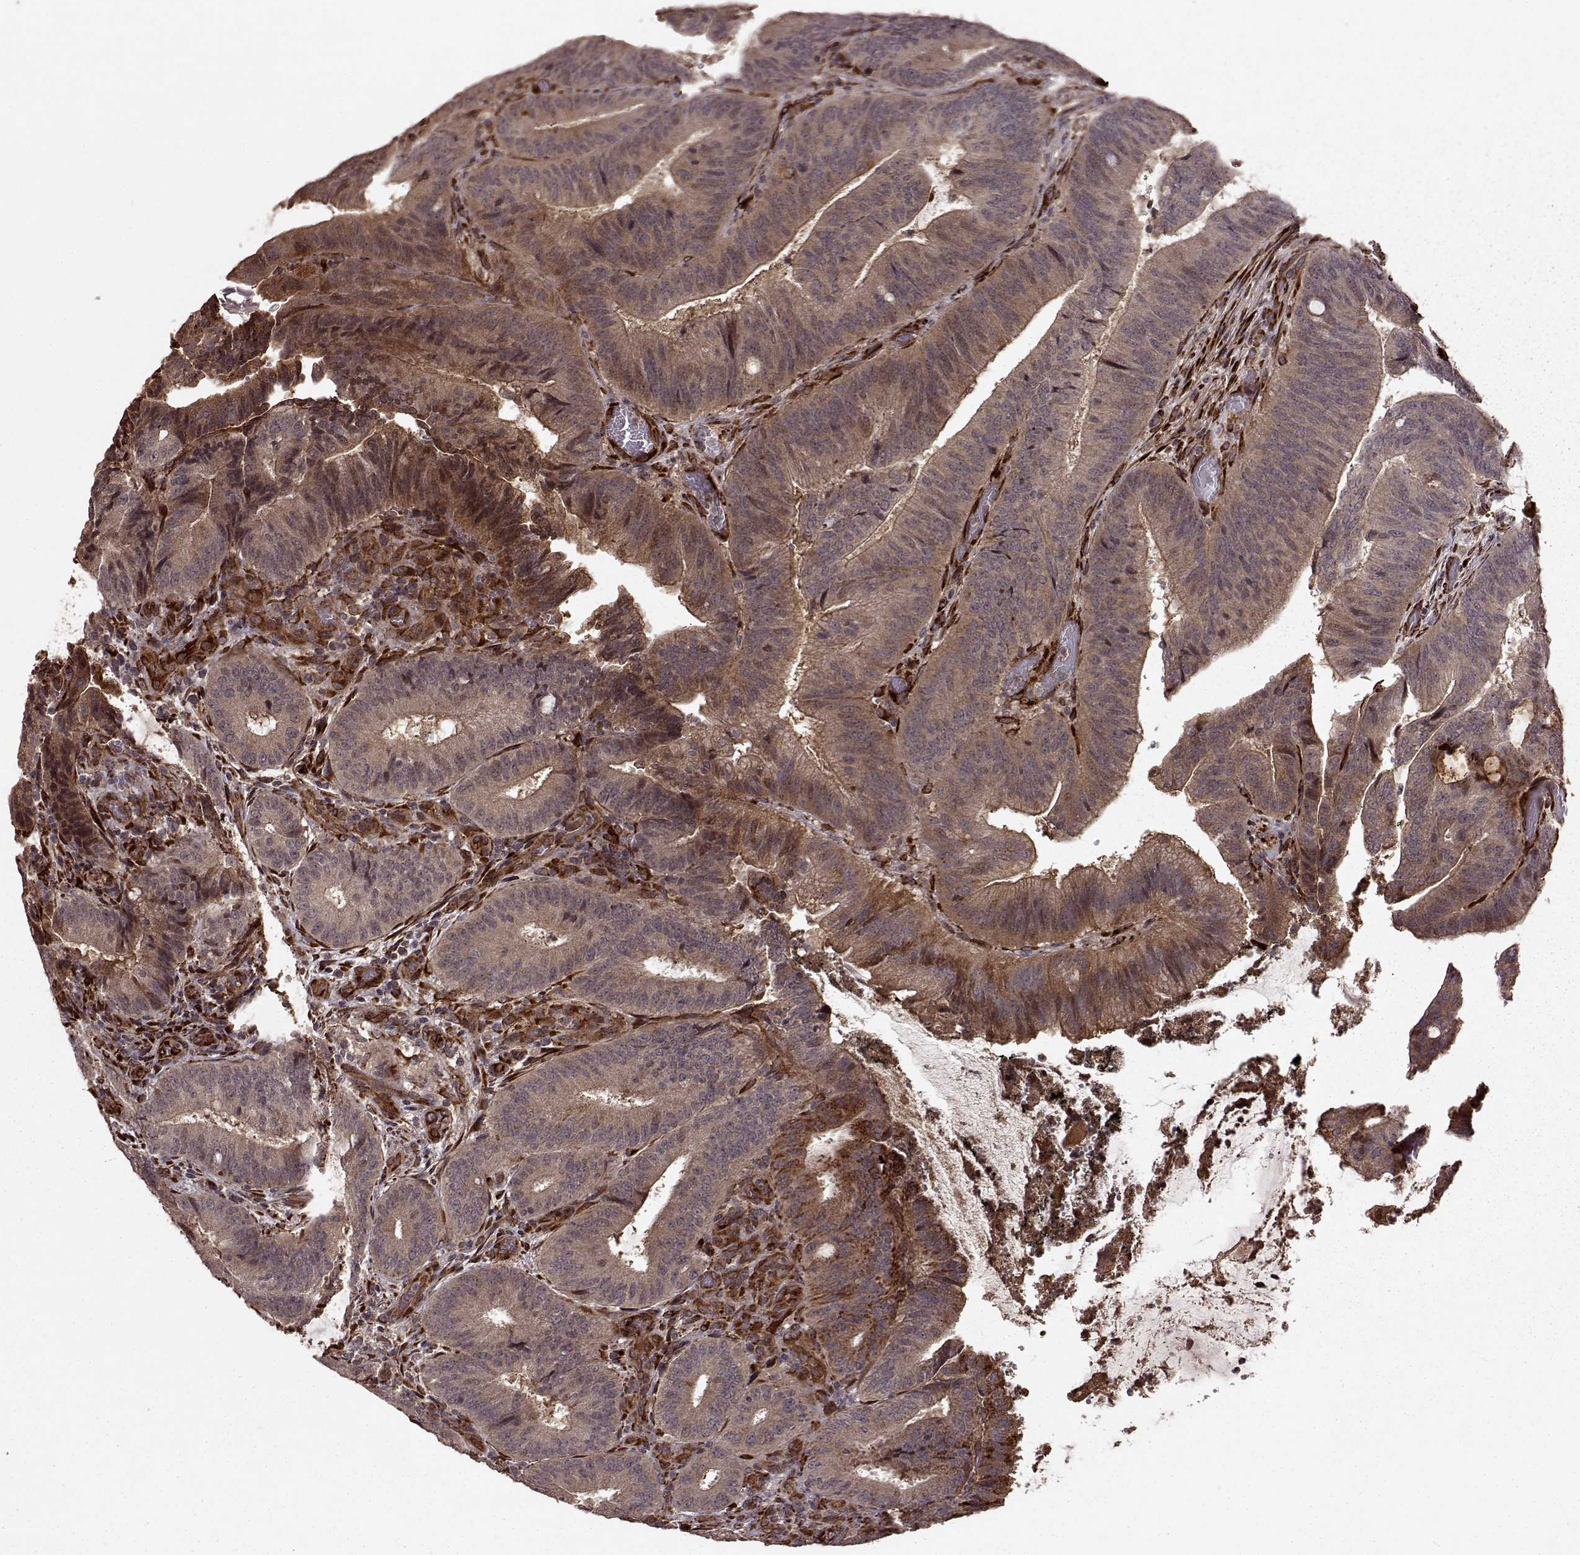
{"staining": {"intensity": "moderate", "quantity": "25%-75%", "location": "cytoplasmic/membranous"}, "tissue": "colorectal cancer", "cell_type": "Tumor cells", "image_type": "cancer", "snomed": [{"axis": "morphology", "description": "Adenocarcinoma, NOS"}, {"axis": "topography", "description": "Colon"}], "caption": "There is medium levels of moderate cytoplasmic/membranous expression in tumor cells of colorectal cancer (adenocarcinoma), as demonstrated by immunohistochemical staining (brown color).", "gene": "FSTL1", "patient": {"sex": "female", "age": 43}}